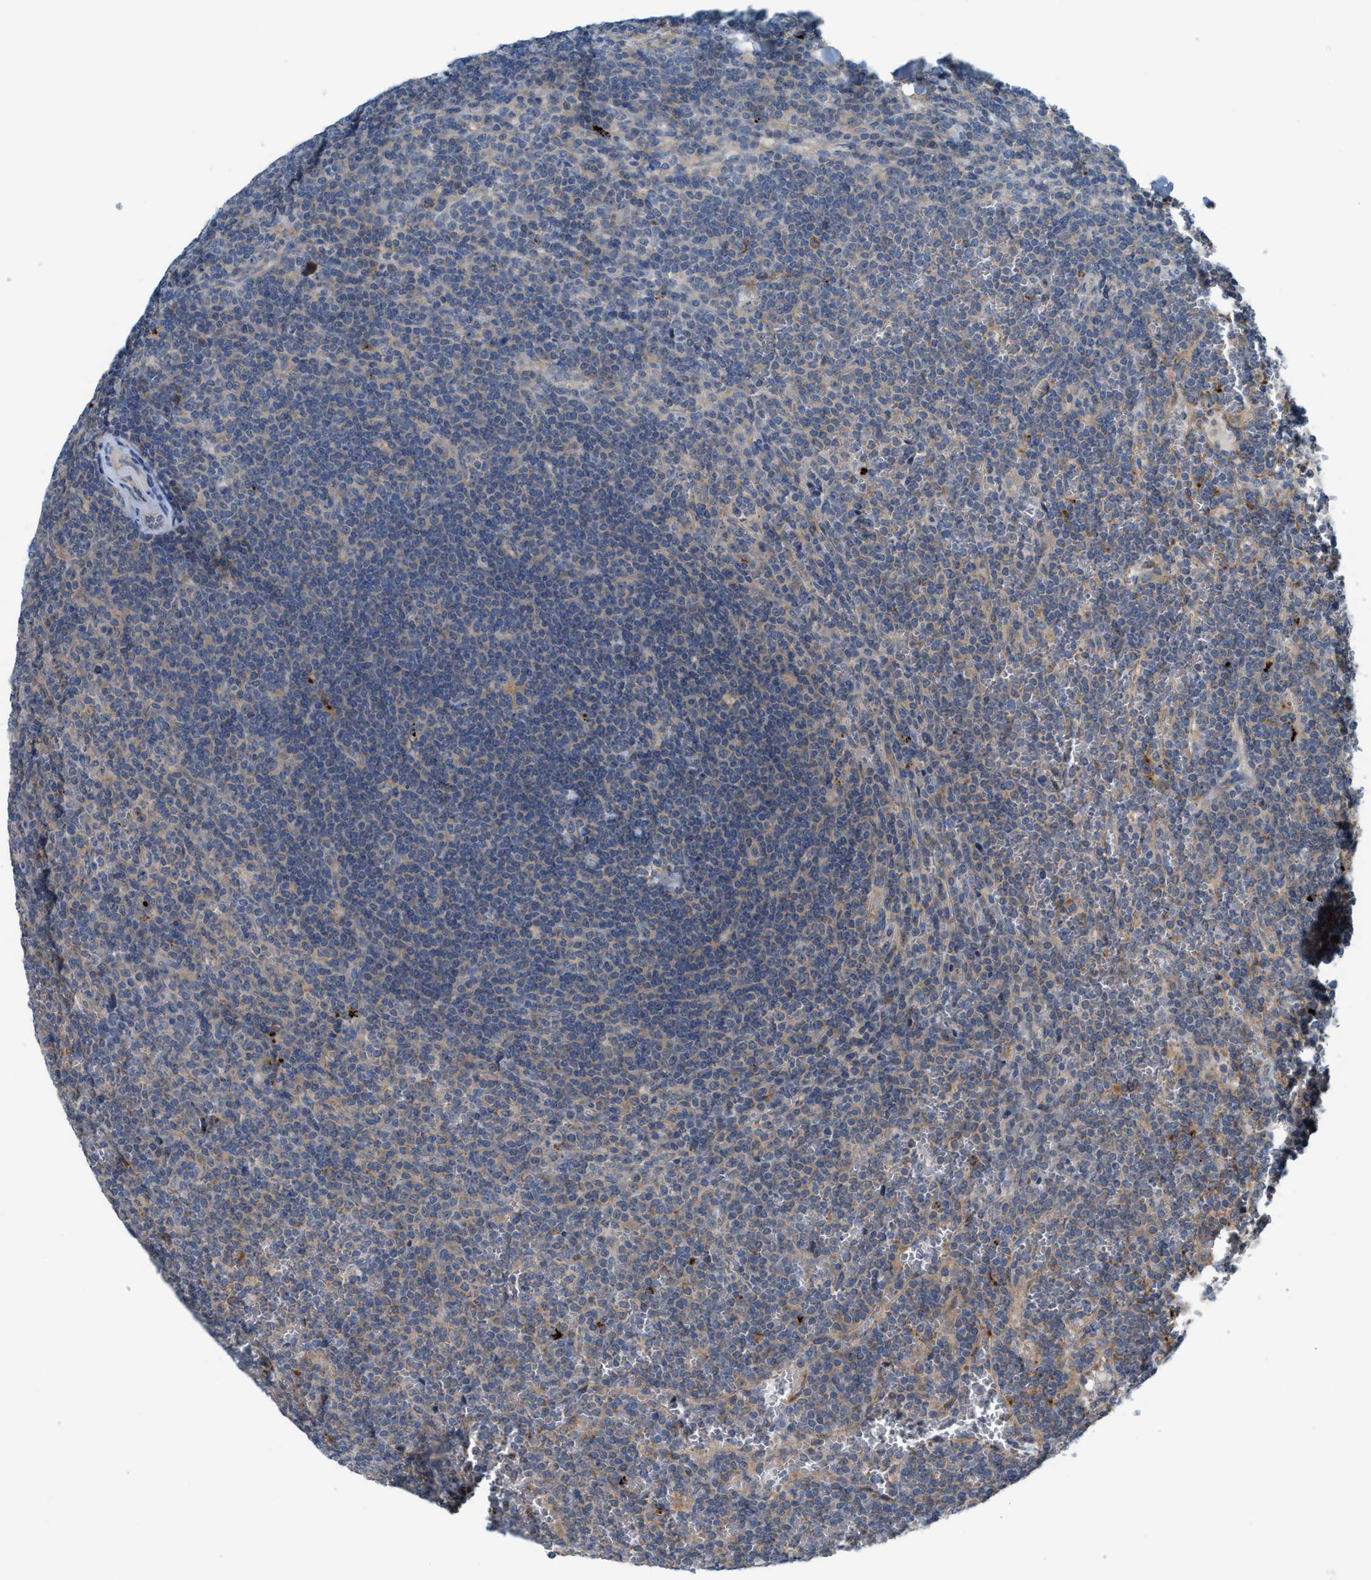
{"staining": {"intensity": "weak", "quantity": "<25%", "location": "cytoplasmic/membranous"}, "tissue": "lymphoma", "cell_type": "Tumor cells", "image_type": "cancer", "snomed": [{"axis": "morphology", "description": "Malignant lymphoma, non-Hodgkin's type, Low grade"}, {"axis": "topography", "description": "Spleen"}], "caption": "Immunohistochemical staining of human lymphoma shows no significant positivity in tumor cells.", "gene": "KLHDC10", "patient": {"sex": "female", "age": 19}}